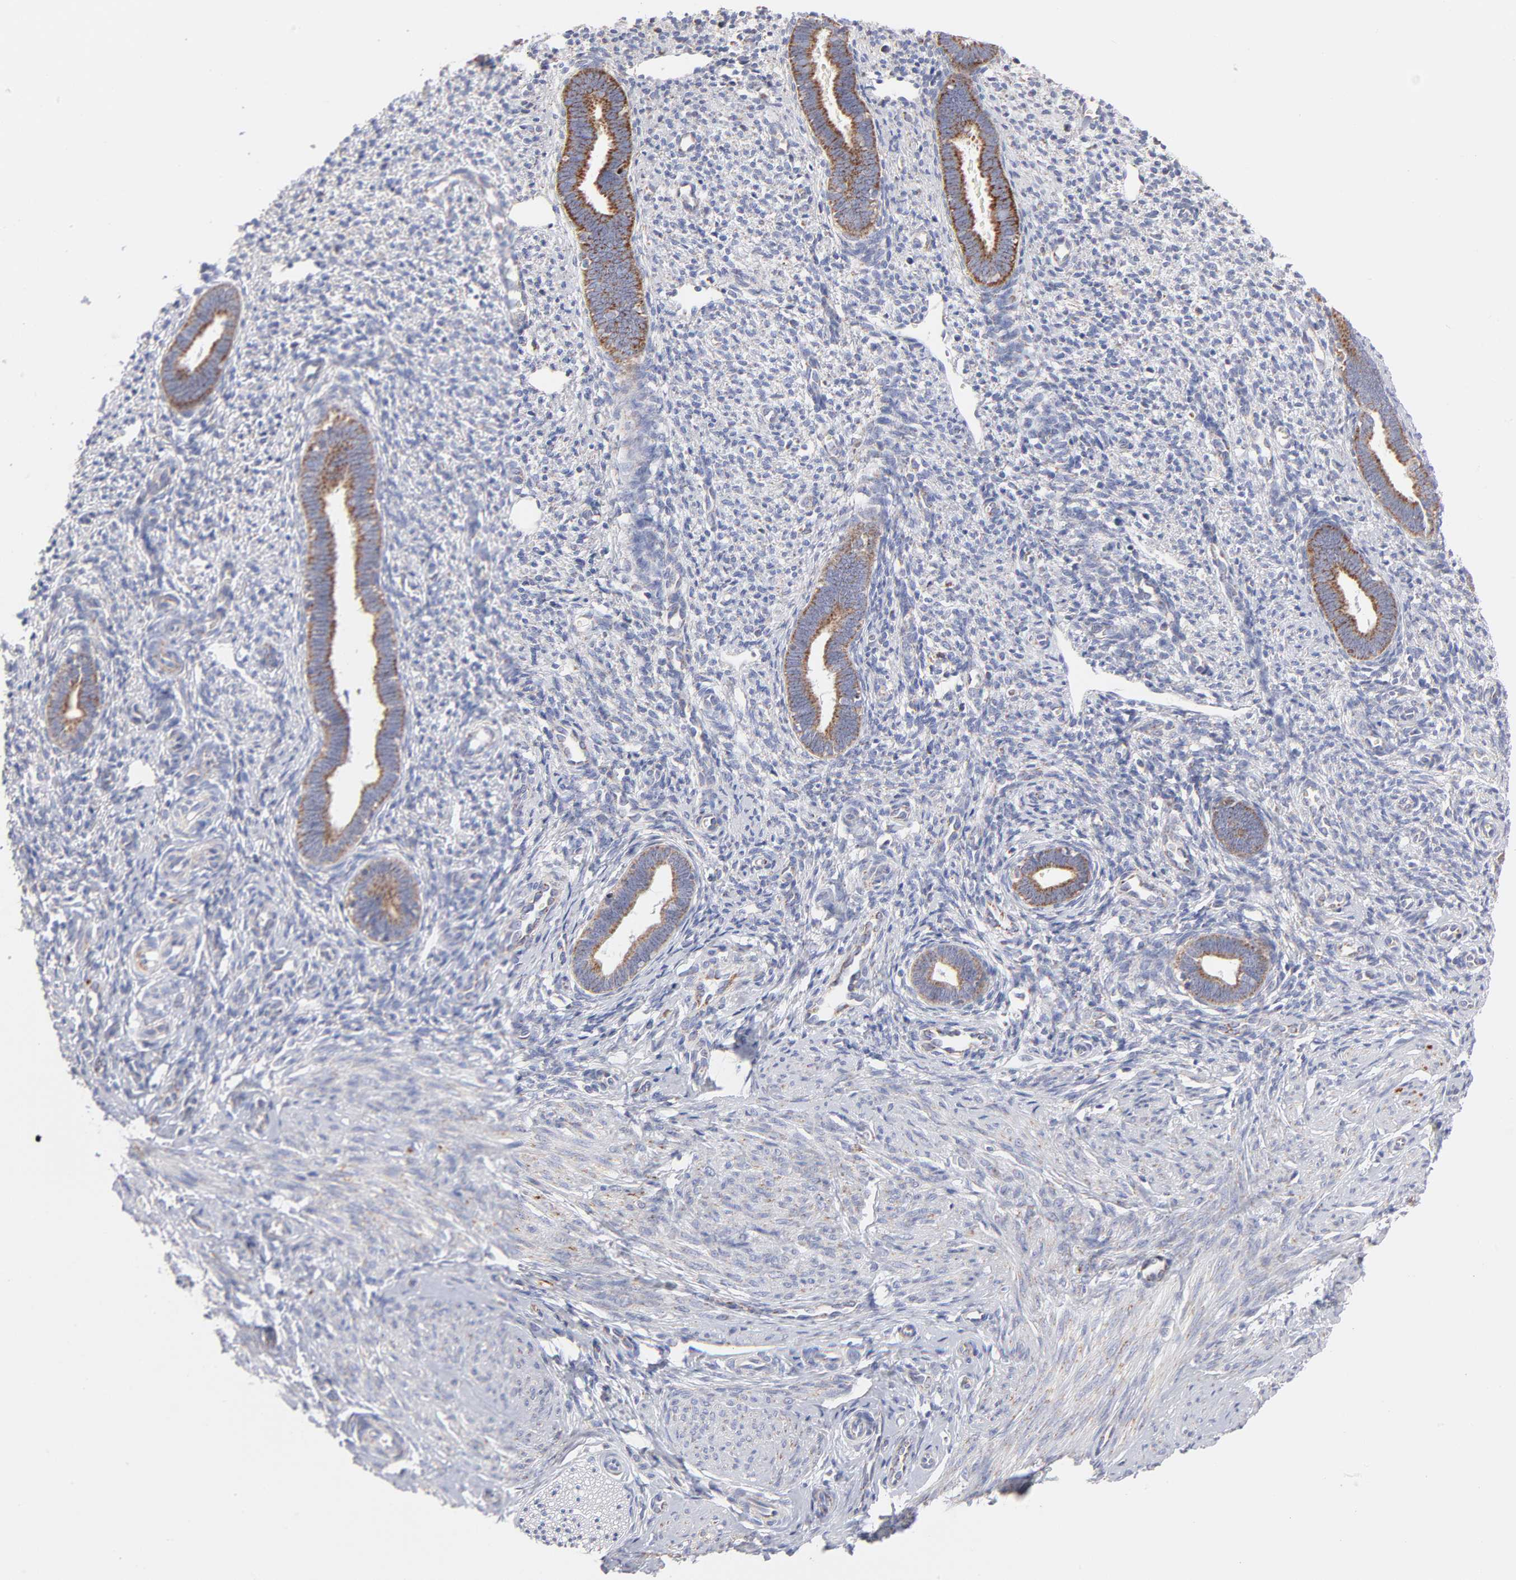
{"staining": {"intensity": "negative", "quantity": "none", "location": "none"}, "tissue": "endometrium", "cell_type": "Cells in endometrial stroma", "image_type": "normal", "snomed": [{"axis": "morphology", "description": "Normal tissue, NOS"}, {"axis": "topography", "description": "Endometrium"}], "caption": "The photomicrograph shows no staining of cells in endometrial stroma in normal endometrium.", "gene": "TIMM8A", "patient": {"sex": "female", "age": 27}}